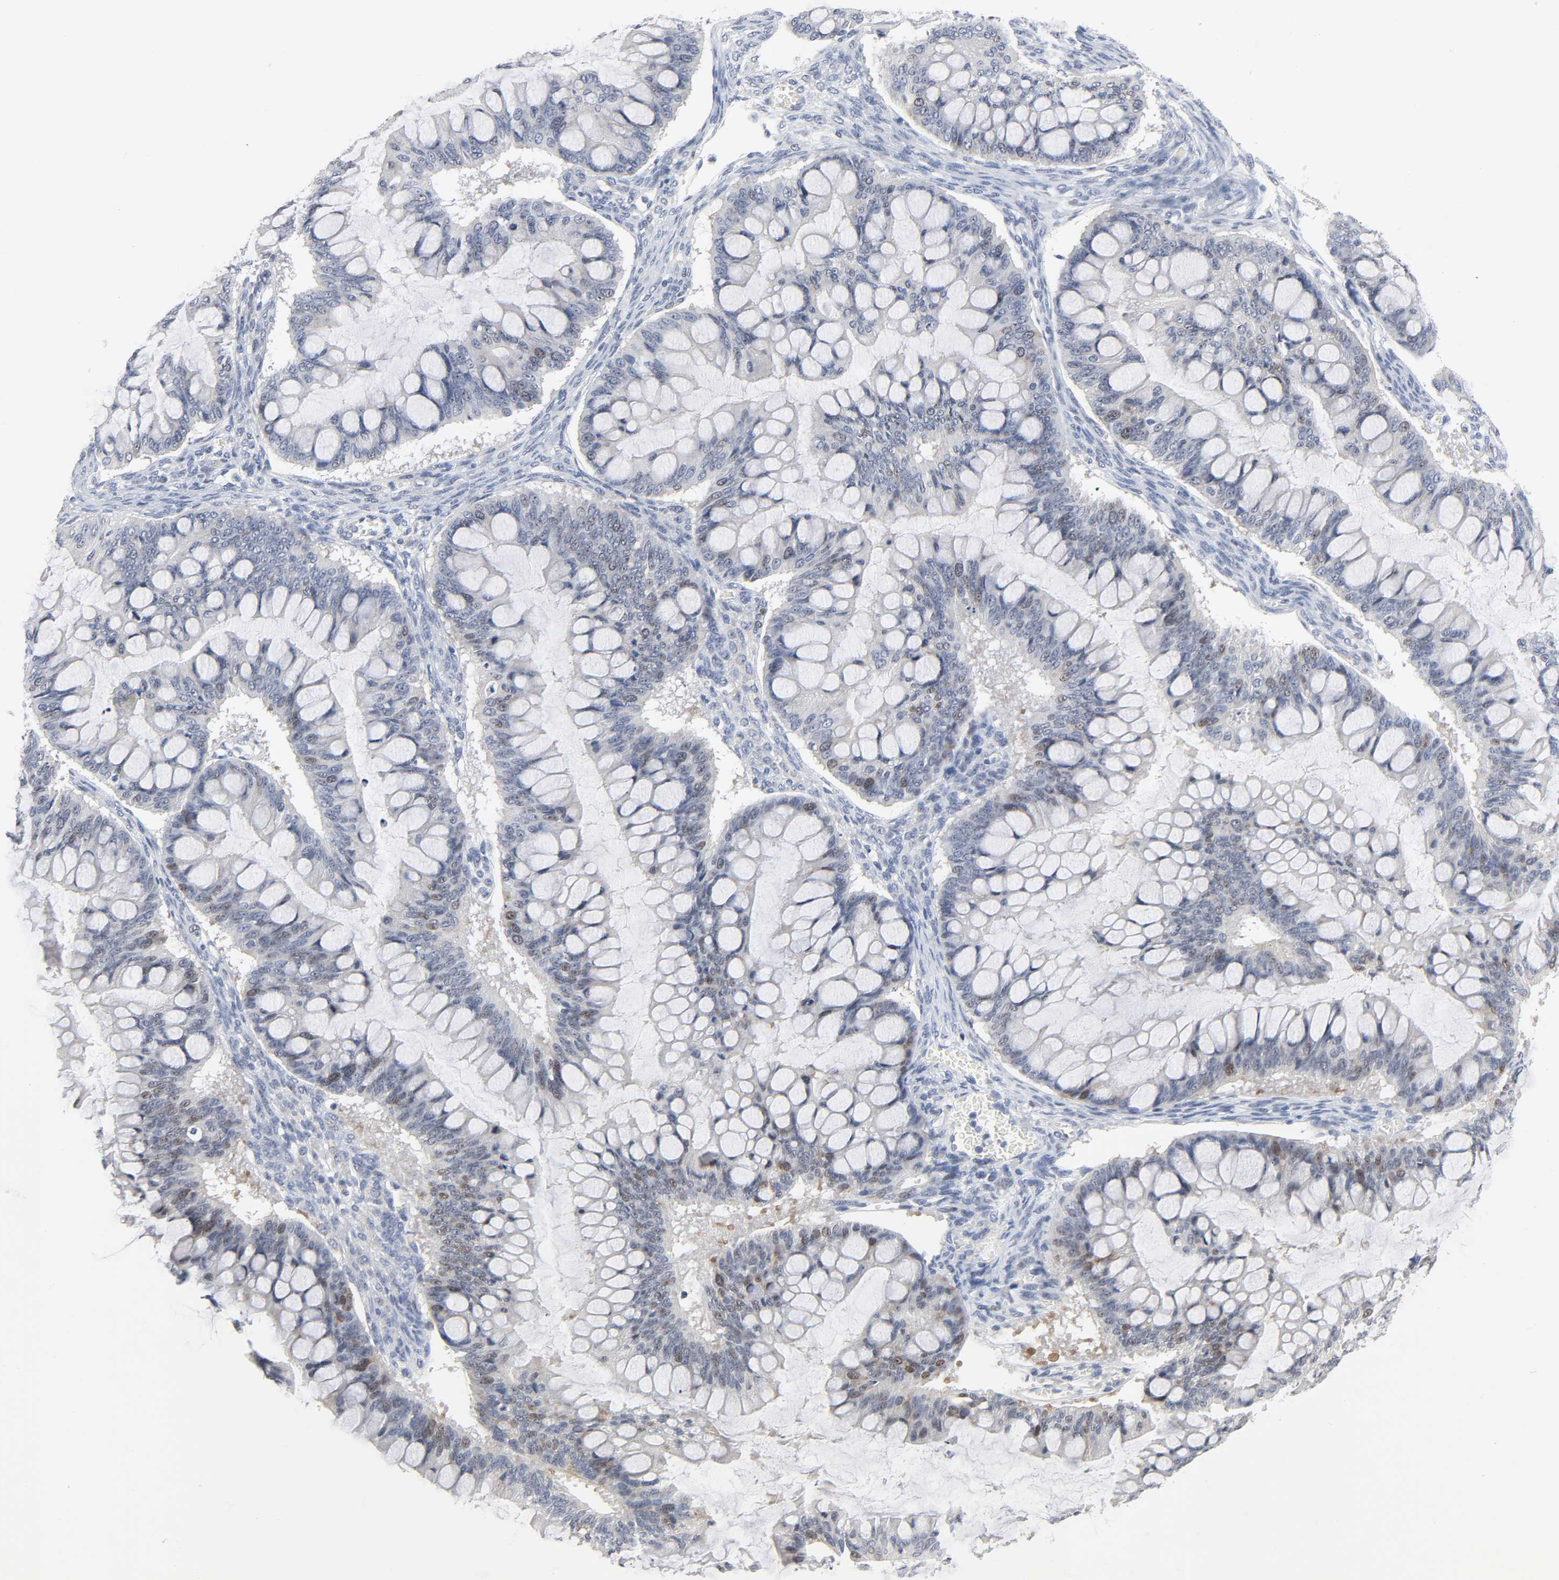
{"staining": {"intensity": "weak", "quantity": "<25%", "location": "nuclear"}, "tissue": "ovarian cancer", "cell_type": "Tumor cells", "image_type": "cancer", "snomed": [{"axis": "morphology", "description": "Cystadenocarcinoma, mucinous, NOS"}, {"axis": "topography", "description": "Ovary"}], "caption": "Tumor cells show no significant expression in ovarian cancer (mucinous cystadenocarcinoma).", "gene": "WEE1", "patient": {"sex": "female", "age": 73}}